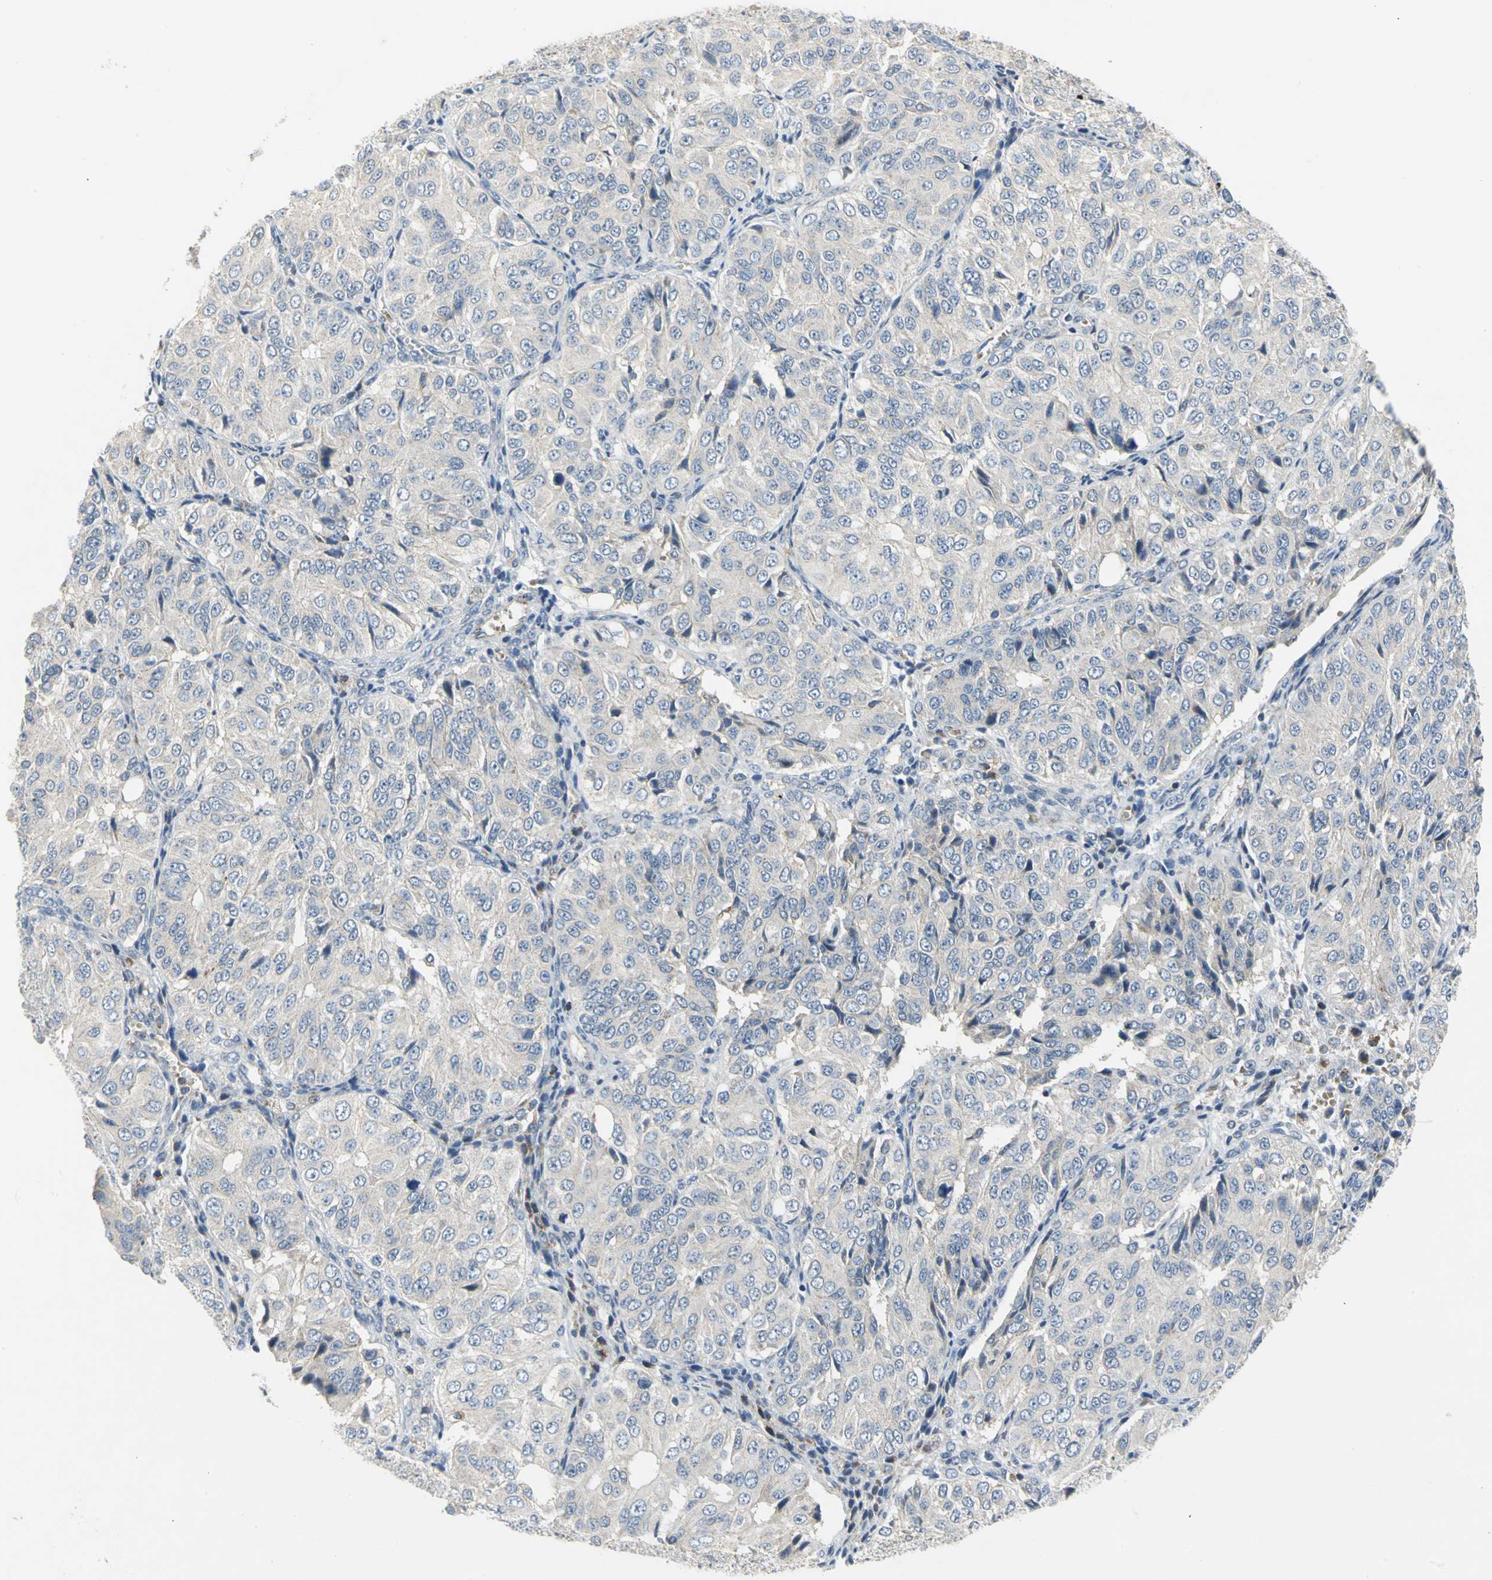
{"staining": {"intensity": "negative", "quantity": "none", "location": "none"}, "tissue": "ovarian cancer", "cell_type": "Tumor cells", "image_type": "cancer", "snomed": [{"axis": "morphology", "description": "Carcinoma, endometroid"}, {"axis": "topography", "description": "Ovary"}], "caption": "High magnification brightfield microscopy of ovarian endometroid carcinoma stained with DAB (brown) and counterstained with hematoxylin (blue): tumor cells show no significant expression.", "gene": "SPPL2B", "patient": {"sex": "female", "age": 51}}